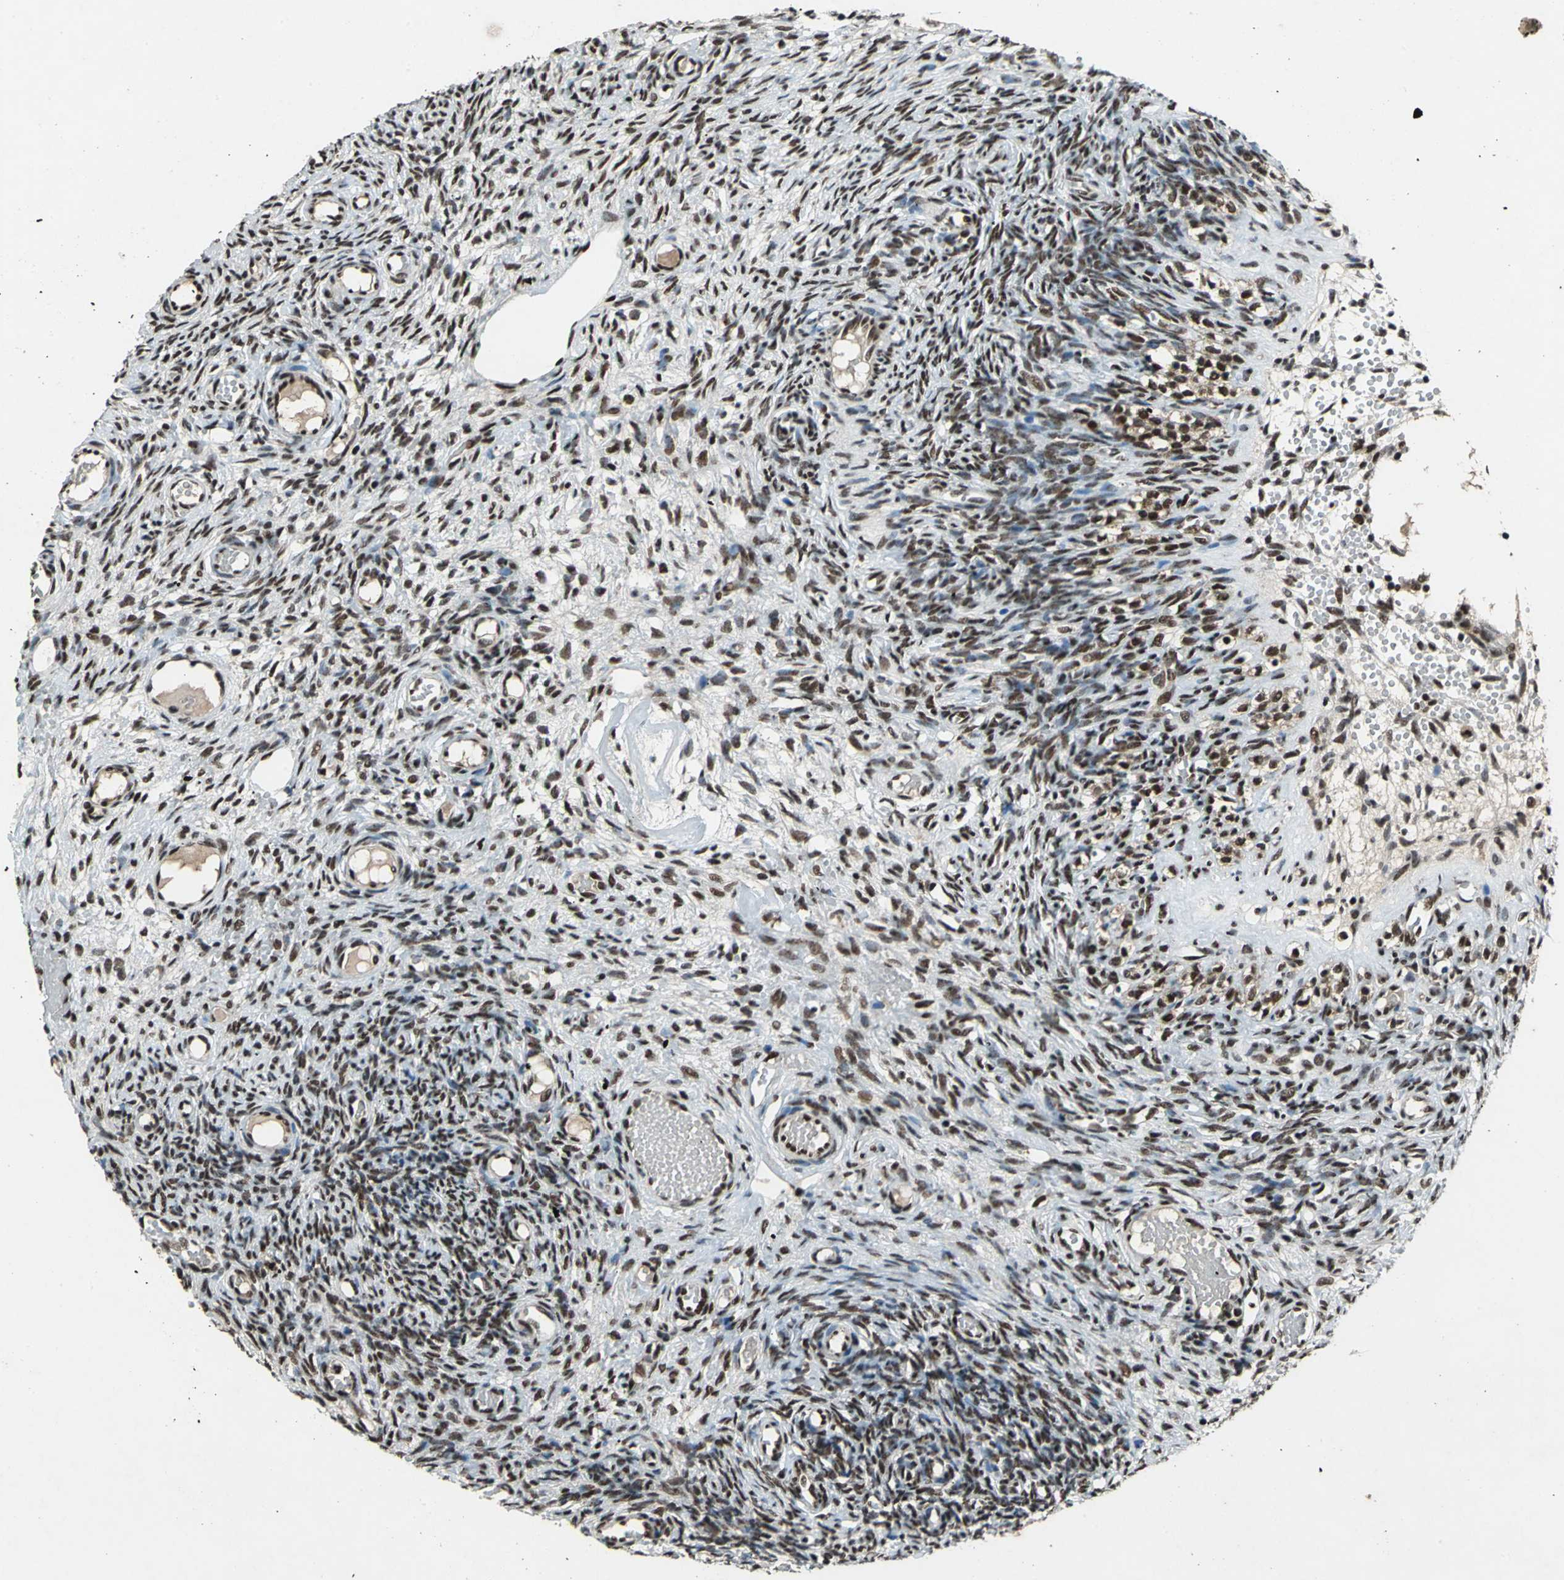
{"staining": {"intensity": "strong", "quantity": ">75%", "location": "nuclear"}, "tissue": "ovary", "cell_type": "Ovarian stroma cells", "image_type": "normal", "snomed": [{"axis": "morphology", "description": "Normal tissue, NOS"}, {"axis": "topography", "description": "Ovary"}], "caption": "Protein analysis of normal ovary demonstrates strong nuclear staining in approximately >75% of ovarian stroma cells.", "gene": "MTA2", "patient": {"sex": "female", "age": 35}}